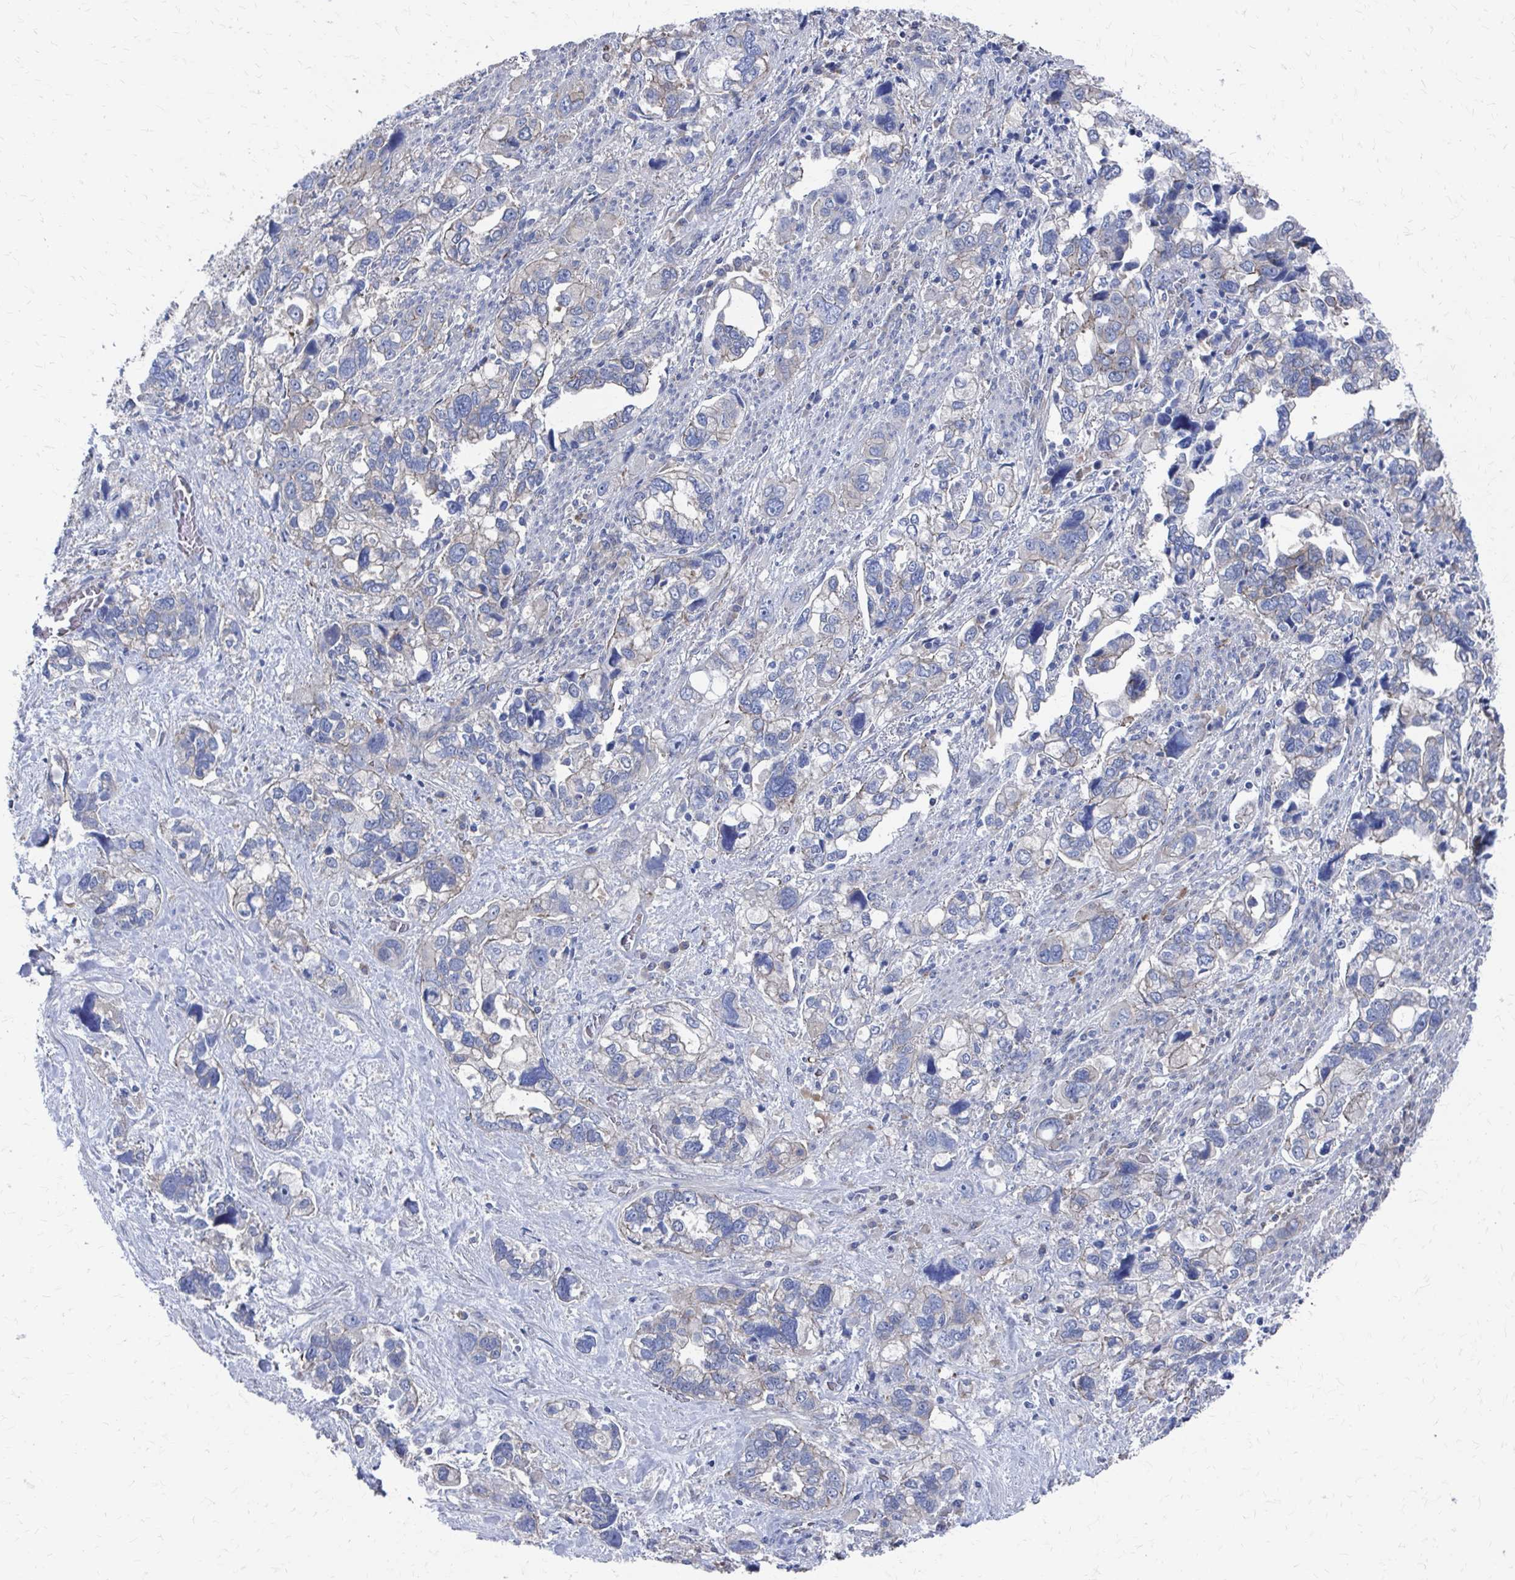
{"staining": {"intensity": "weak", "quantity": "<25%", "location": "cytoplasmic/membranous"}, "tissue": "stomach cancer", "cell_type": "Tumor cells", "image_type": "cancer", "snomed": [{"axis": "morphology", "description": "Adenocarcinoma, NOS"}, {"axis": "topography", "description": "Stomach, upper"}], "caption": "Stomach cancer (adenocarcinoma) was stained to show a protein in brown. There is no significant expression in tumor cells.", "gene": "PLEKHG7", "patient": {"sex": "female", "age": 81}}